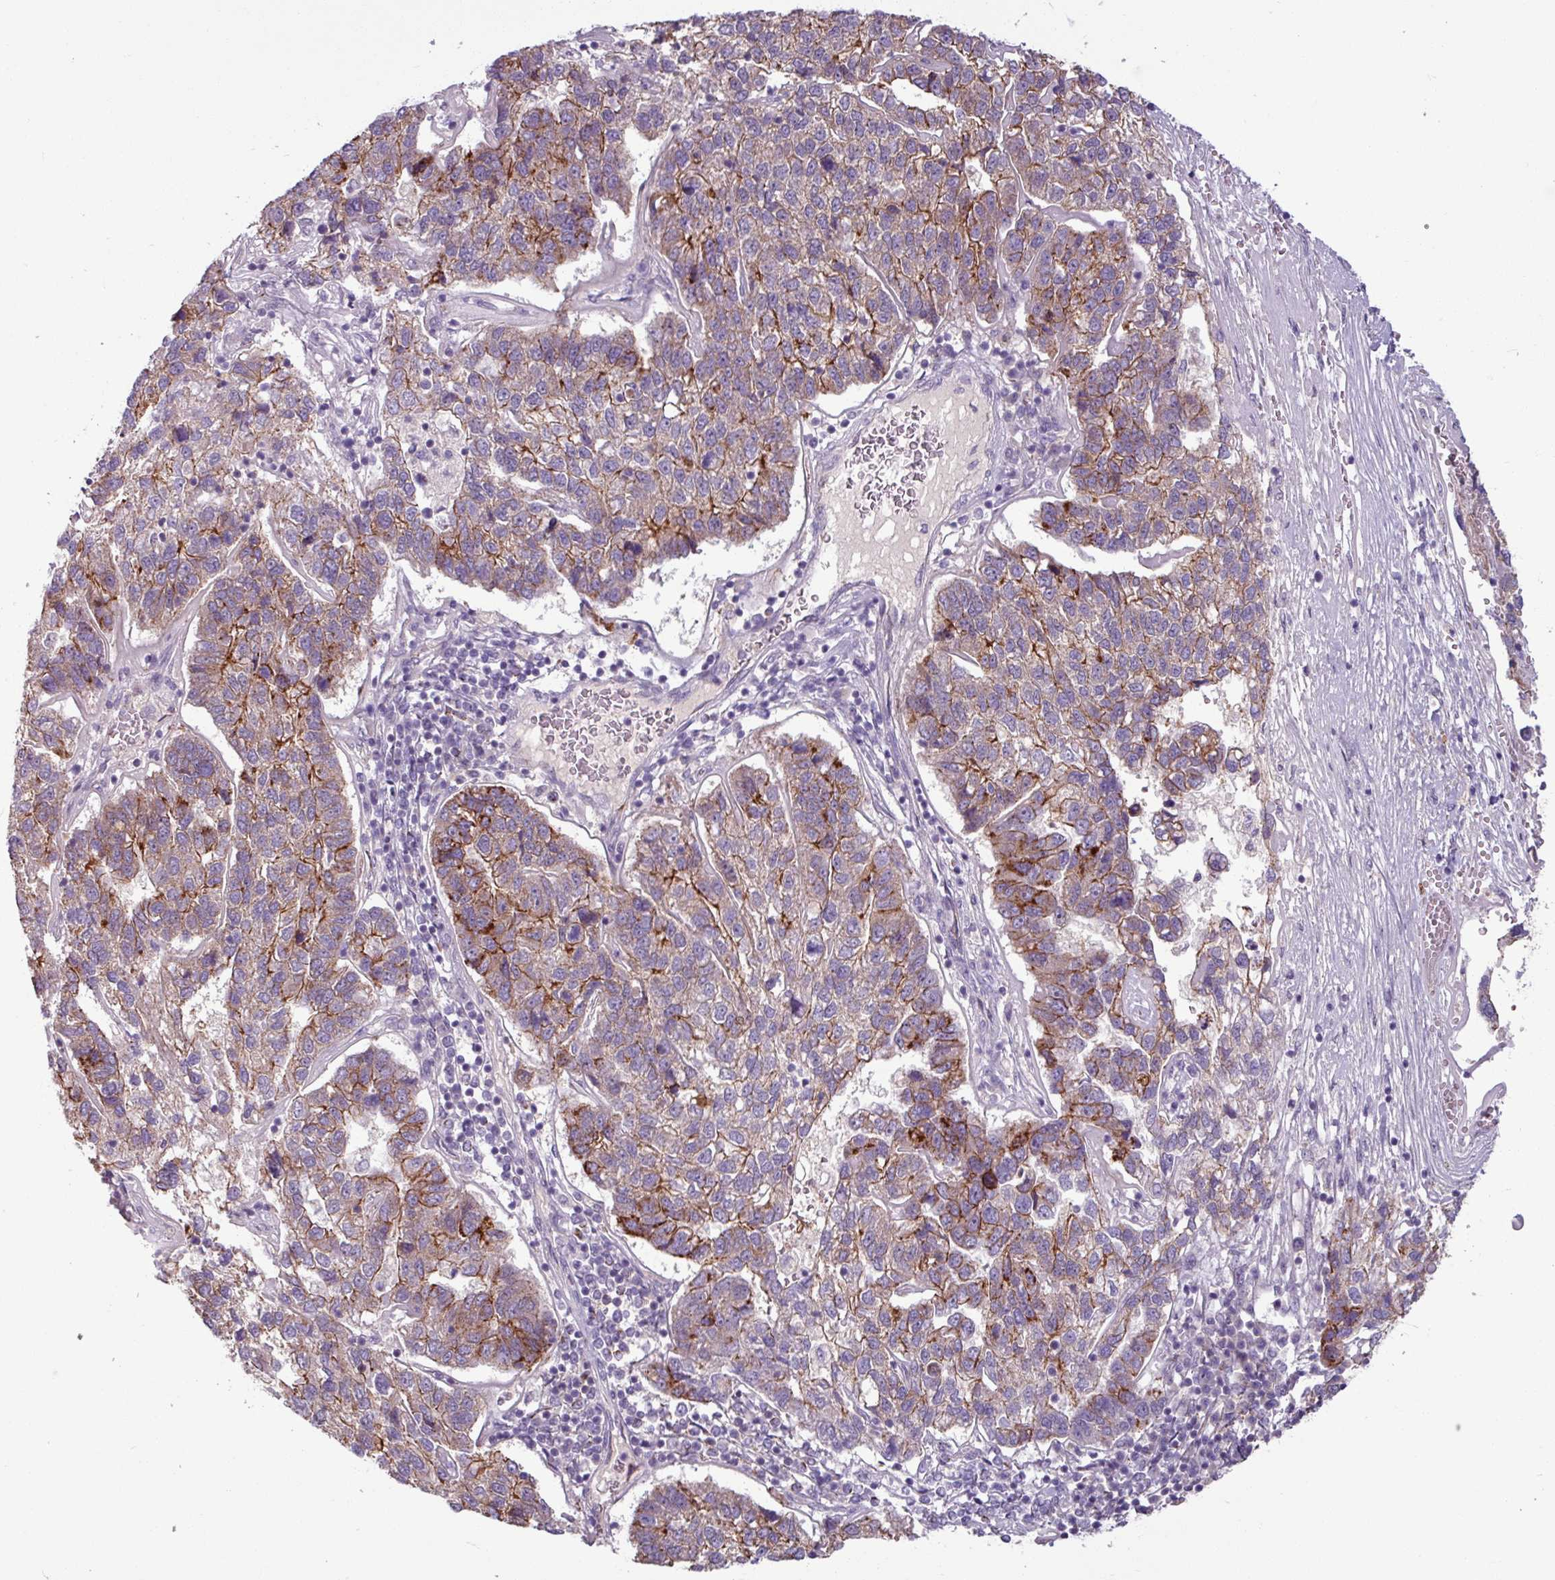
{"staining": {"intensity": "moderate", "quantity": ">75%", "location": "cytoplasmic/membranous"}, "tissue": "pancreatic cancer", "cell_type": "Tumor cells", "image_type": "cancer", "snomed": [{"axis": "morphology", "description": "Adenocarcinoma, NOS"}, {"axis": "topography", "description": "Pancreas"}], "caption": "Immunohistochemical staining of human pancreatic cancer demonstrates moderate cytoplasmic/membranous protein expression in approximately >75% of tumor cells. (Stains: DAB in brown, nuclei in blue, Microscopy: brightfield microscopy at high magnification).", "gene": "PNMA6A", "patient": {"sex": "female", "age": 61}}